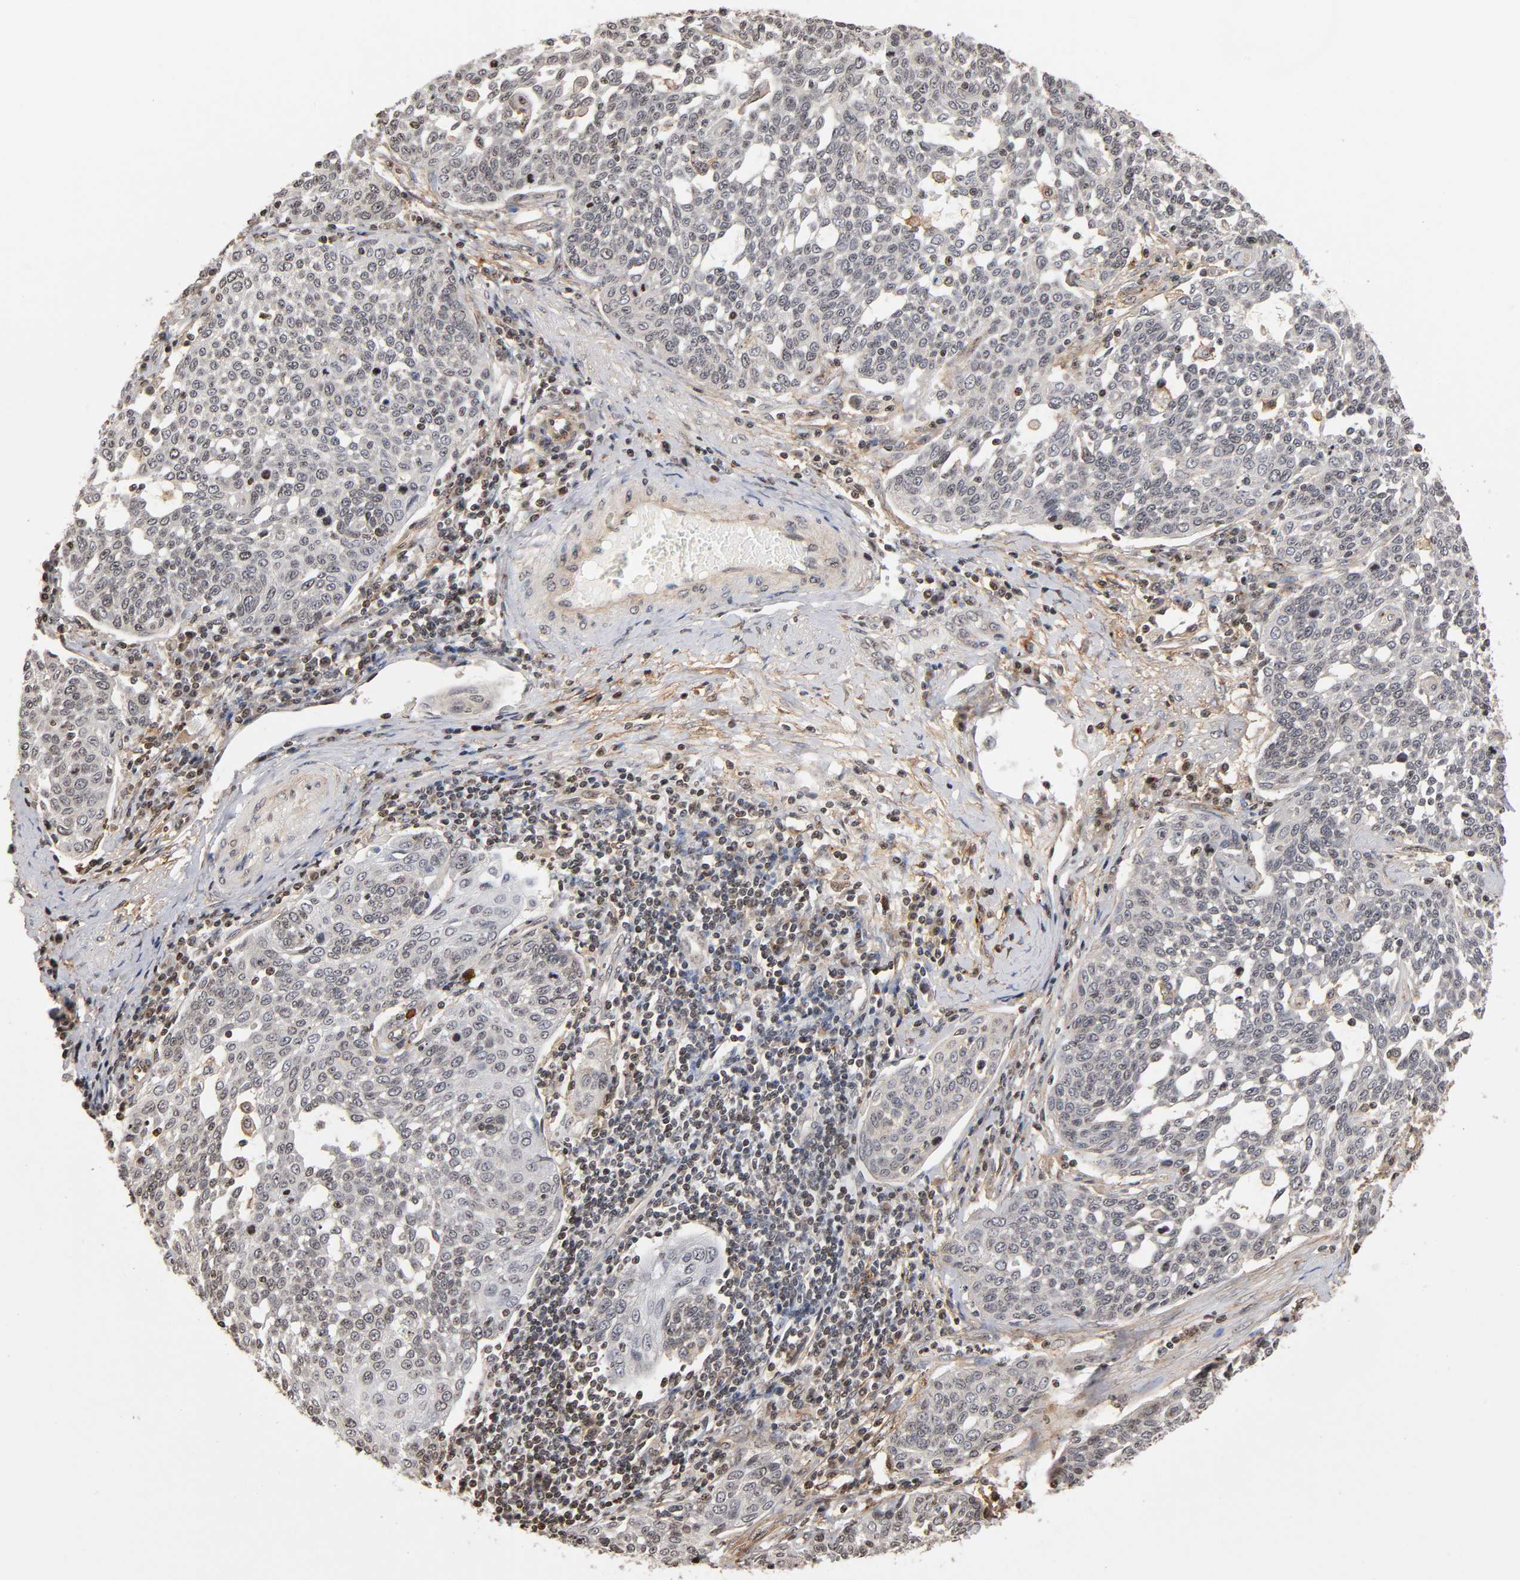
{"staining": {"intensity": "negative", "quantity": "none", "location": "none"}, "tissue": "cervical cancer", "cell_type": "Tumor cells", "image_type": "cancer", "snomed": [{"axis": "morphology", "description": "Squamous cell carcinoma, NOS"}, {"axis": "topography", "description": "Cervix"}], "caption": "IHC micrograph of human squamous cell carcinoma (cervical) stained for a protein (brown), which reveals no positivity in tumor cells.", "gene": "ITGAV", "patient": {"sex": "female", "age": 34}}